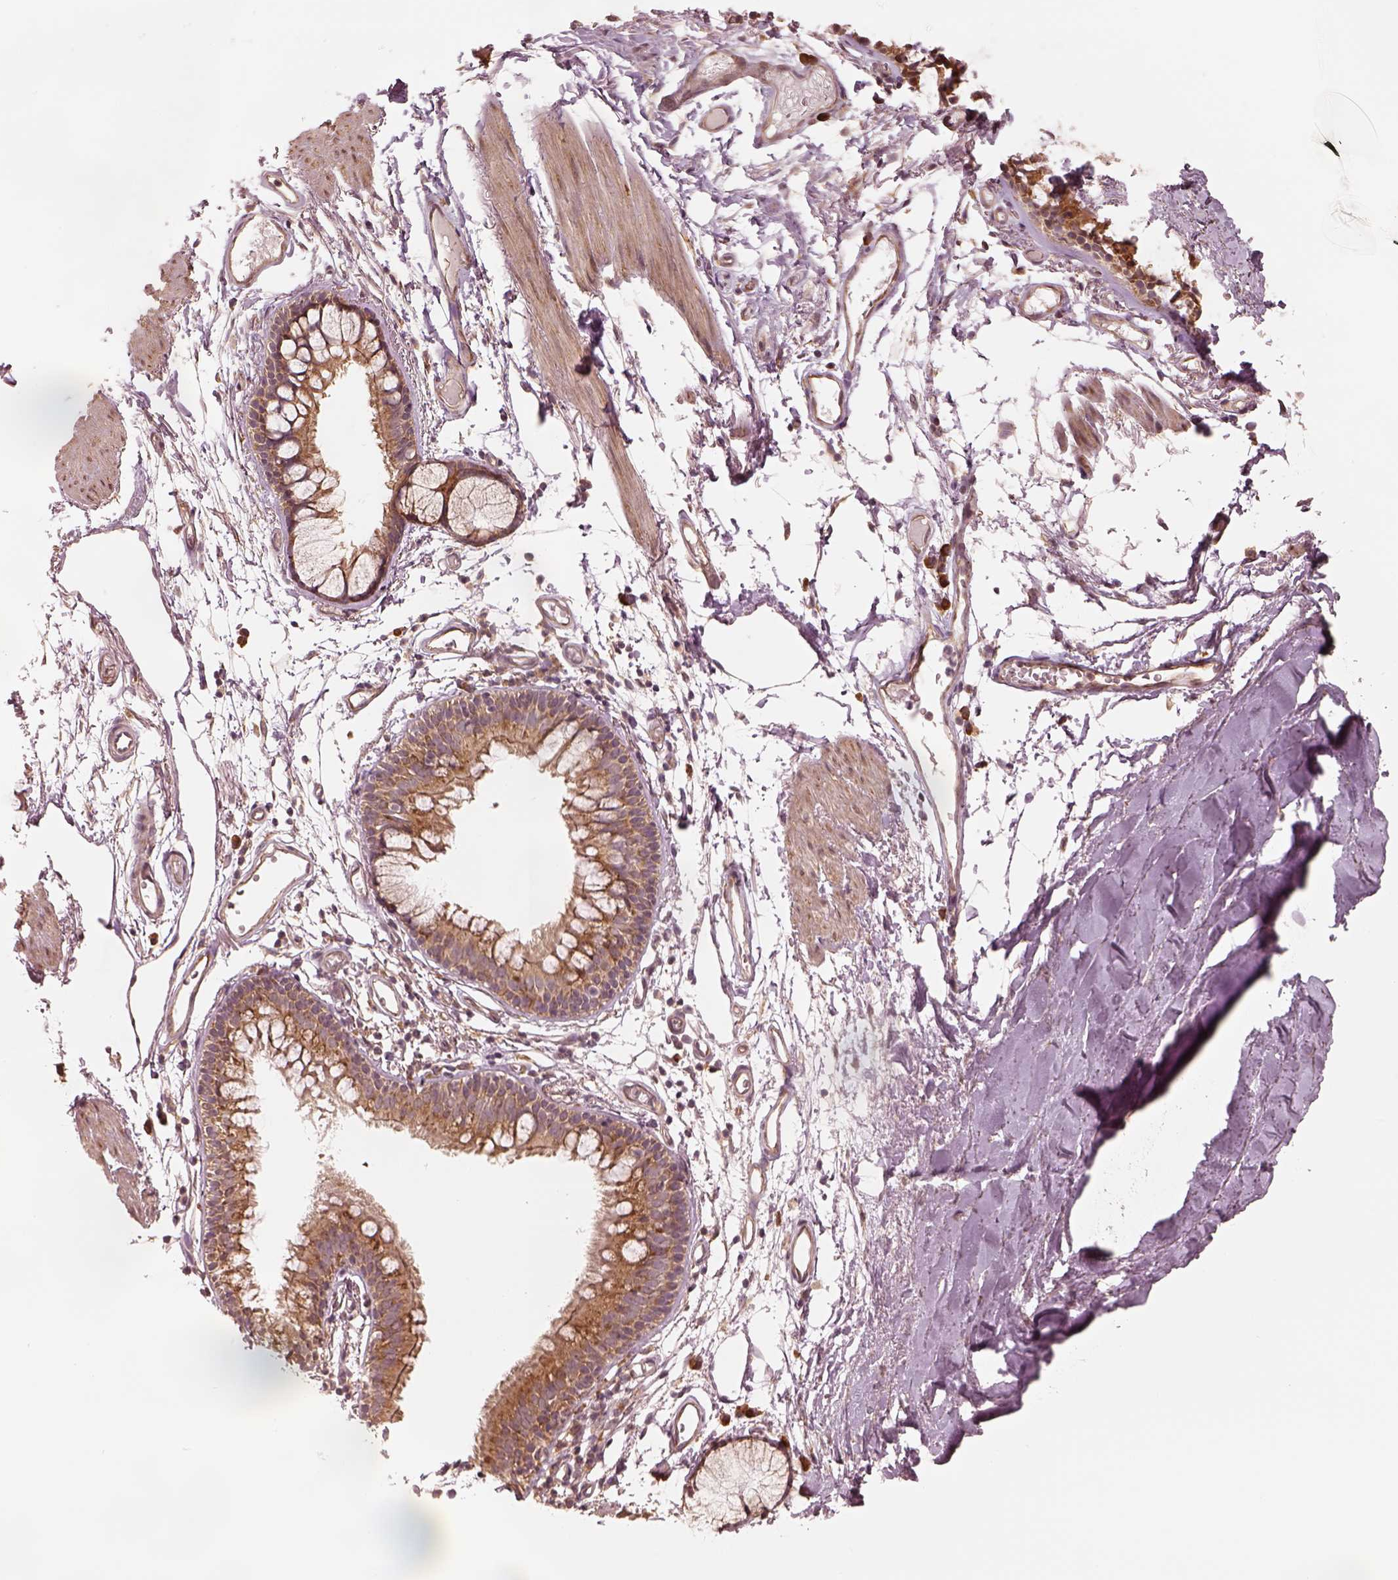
{"staining": {"intensity": "moderate", "quantity": ">75%", "location": "cytoplasmic/membranous"}, "tissue": "soft tissue", "cell_type": "Chondrocytes", "image_type": "normal", "snomed": [{"axis": "morphology", "description": "Normal tissue, NOS"}, {"axis": "topography", "description": "Cartilage tissue"}, {"axis": "topography", "description": "Bronchus"}], "caption": "IHC of normal soft tissue demonstrates medium levels of moderate cytoplasmic/membranous expression in about >75% of chondrocytes.", "gene": "RPS5", "patient": {"sex": "female", "age": 79}}